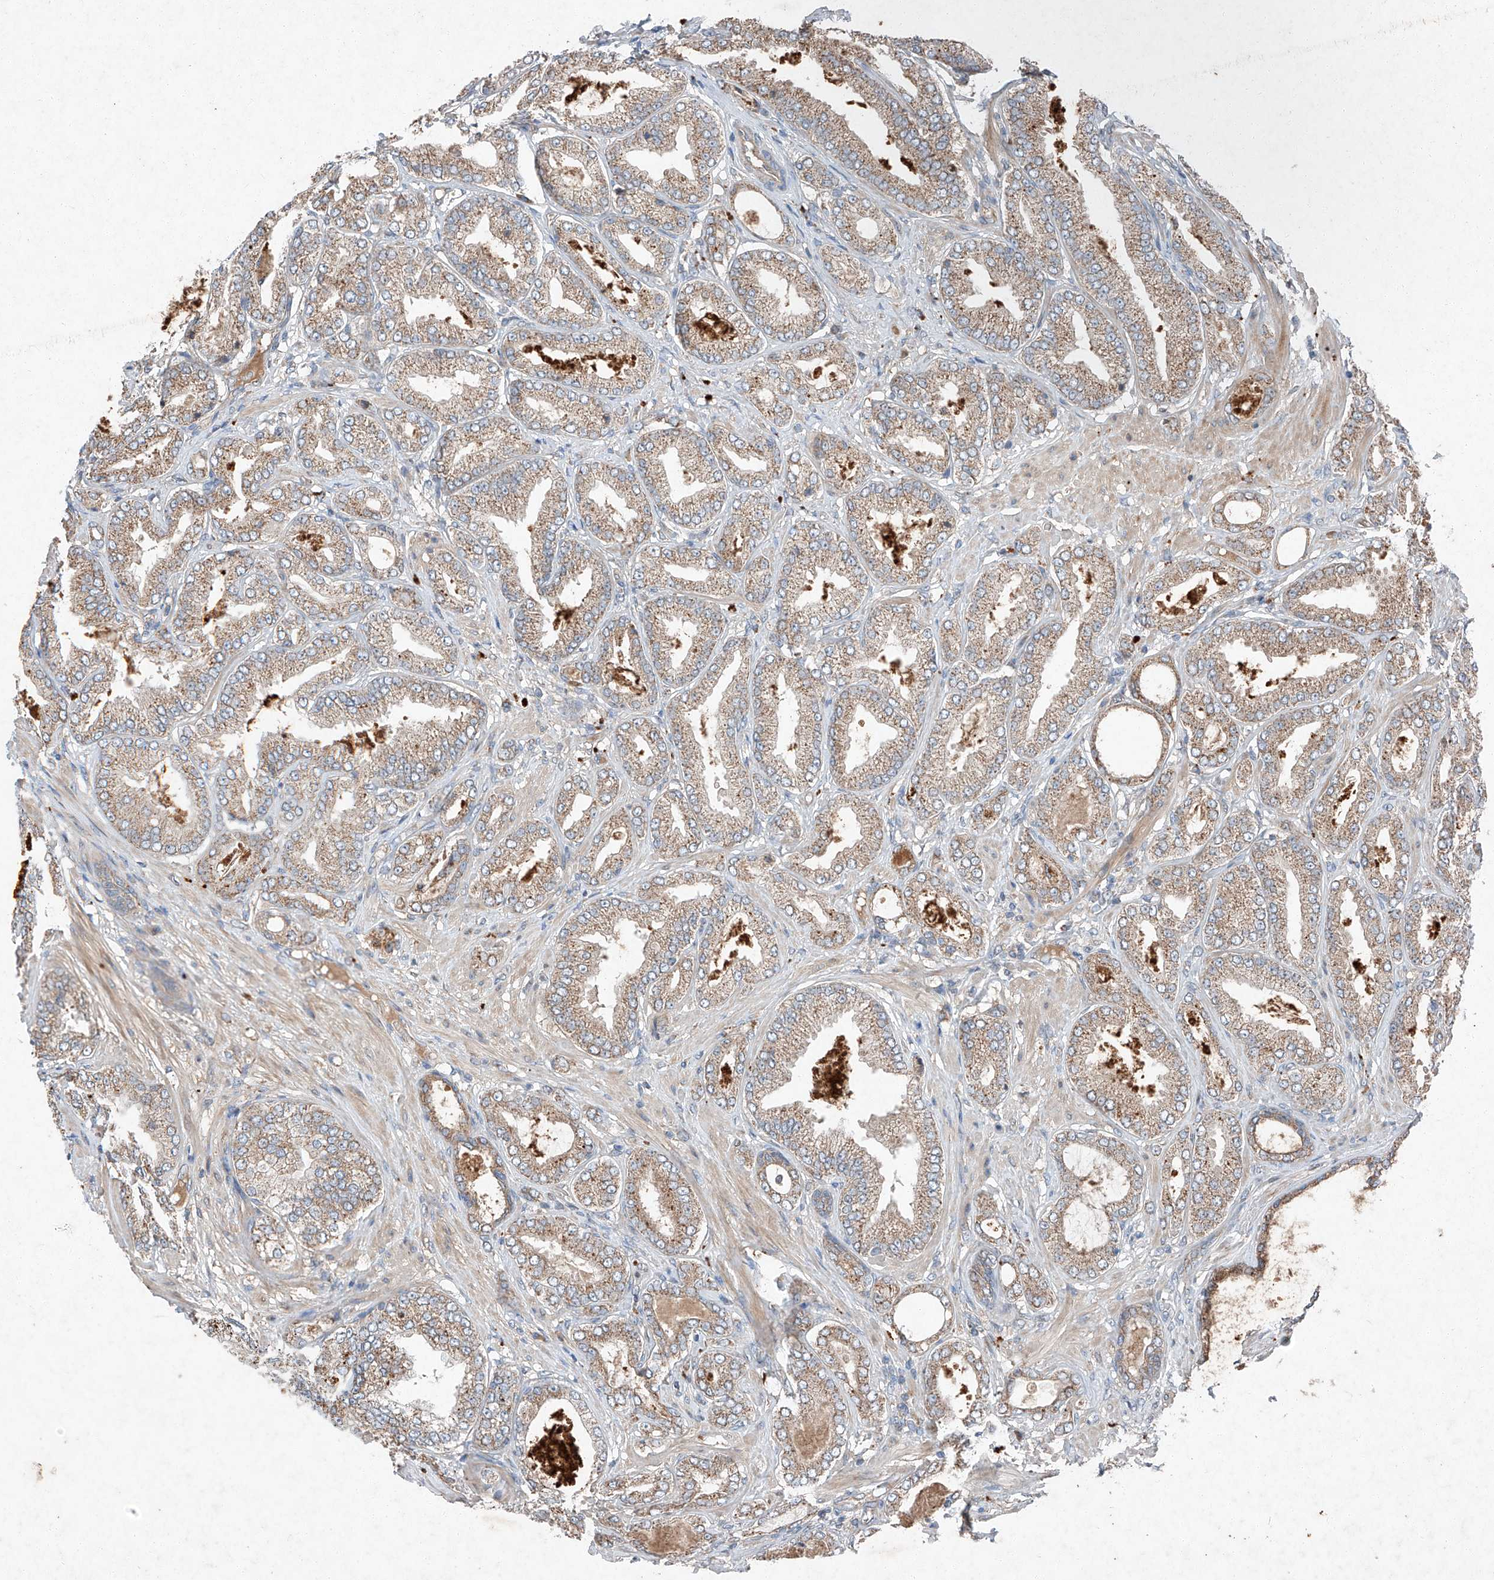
{"staining": {"intensity": "weak", "quantity": ">75%", "location": "cytoplasmic/membranous"}, "tissue": "prostate cancer", "cell_type": "Tumor cells", "image_type": "cancer", "snomed": [{"axis": "morphology", "description": "Adenocarcinoma, Low grade"}, {"axis": "topography", "description": "Prostate"}], "caption": "Brown immunohistochemical staining in low-grade adenocarcinoma (prostate) shows weak cytoplasmic/membranous staining in approximately >75% of tumor cells.", "gene": "RUSC1", "patient": {"sex": "male", "age": 63}}